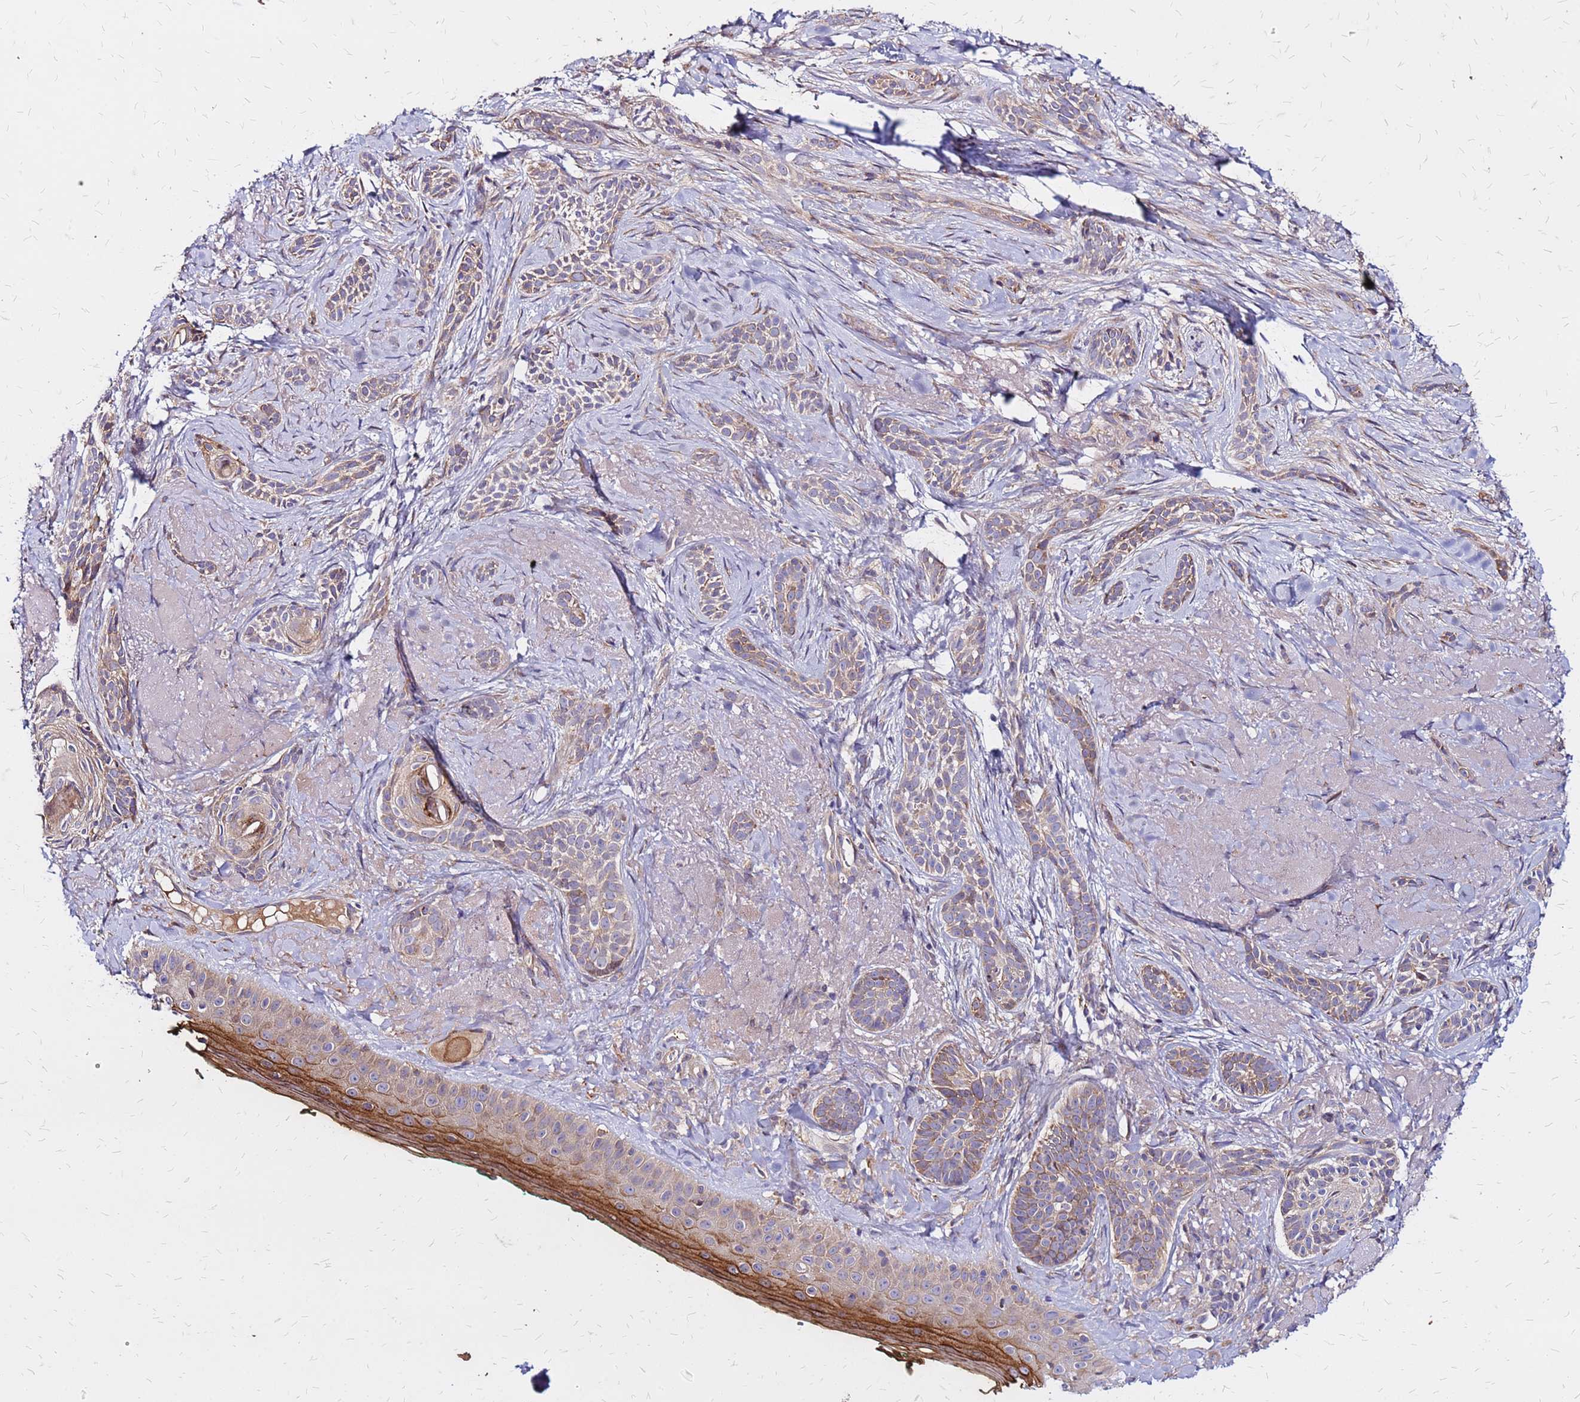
{"staining": {"intensity": "moderate", "quantity": ">75%", "location": "cytoplasmic/membranous"}, "tissue": "skin cancer", "cell_type": "Tumor cells", "image_type": "cancer", "snomed": [{"axis": "morphology", "description": "Basal cell carcinoma"}, {"axis": "topography", "description": "Skin"}], "caption": "Protein staining by immunohistochemistry (IHC) displays moderate cytoplasmic/membranous staining in approximately >75% of tumor cells in skin cancer.", "gene": "VMO1", "patient": {"sex": "male", "age": 71}}